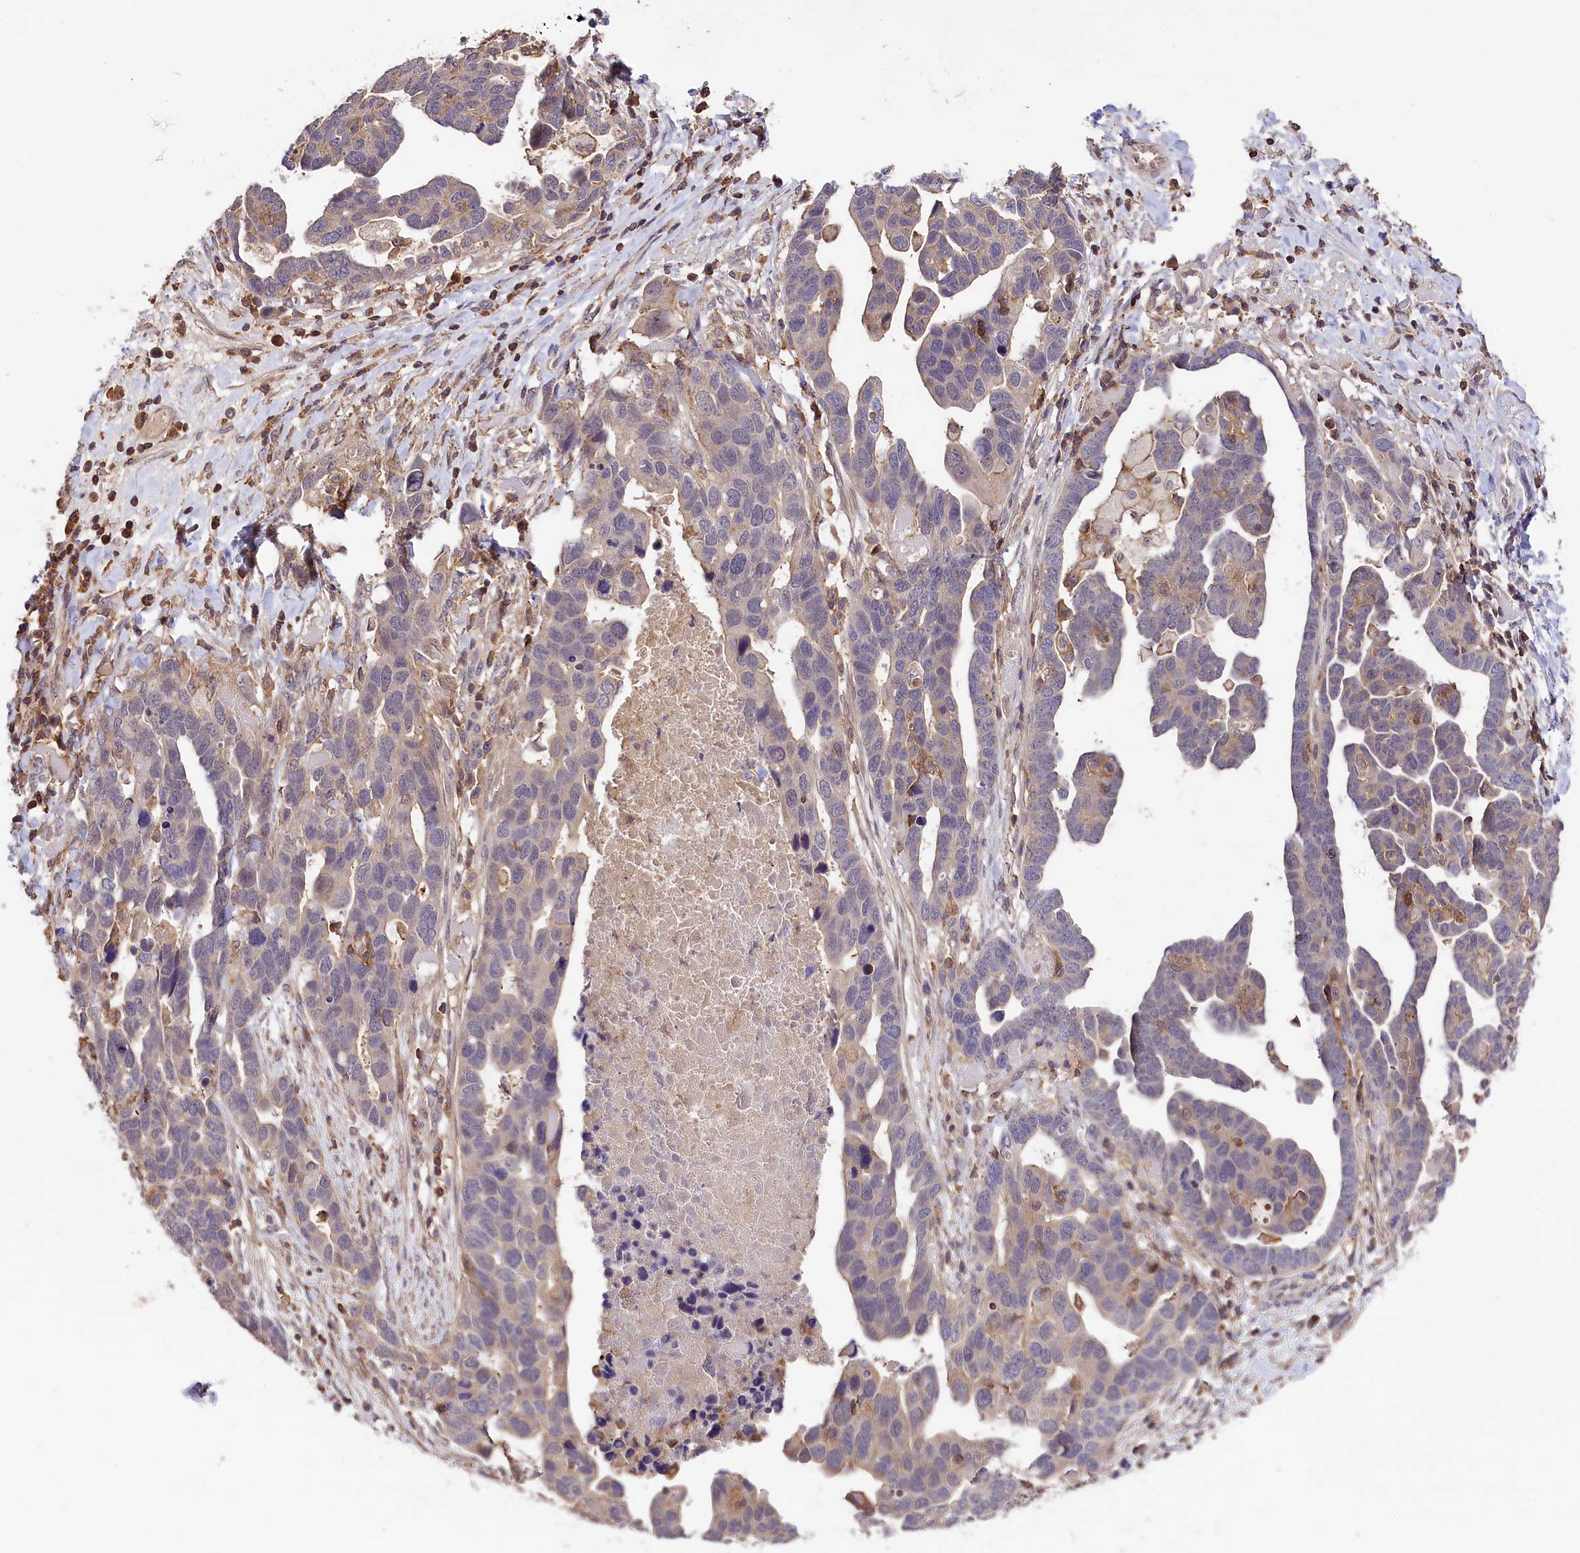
{"staining": {"intensity": "negative", "quantity": "none", "location": "none"}, "tissue": "ovarian cancer", "cell_type": "Tumor cells", "image_type": "cancer", "snomed": [{"axis": "morphology", "description": "Cystadenocarcinoma, serous, NOS"}, {"axis": "topography", "description": "Ovary"}], "caption": "This is an immunohistochemistry (IHC) photomicrograph of ovarian serous cystadenocarcinoma. There is no expression in tumor cells.", "gene": "SKIDA1", "patient": {"sex": "female", "age": 54}}